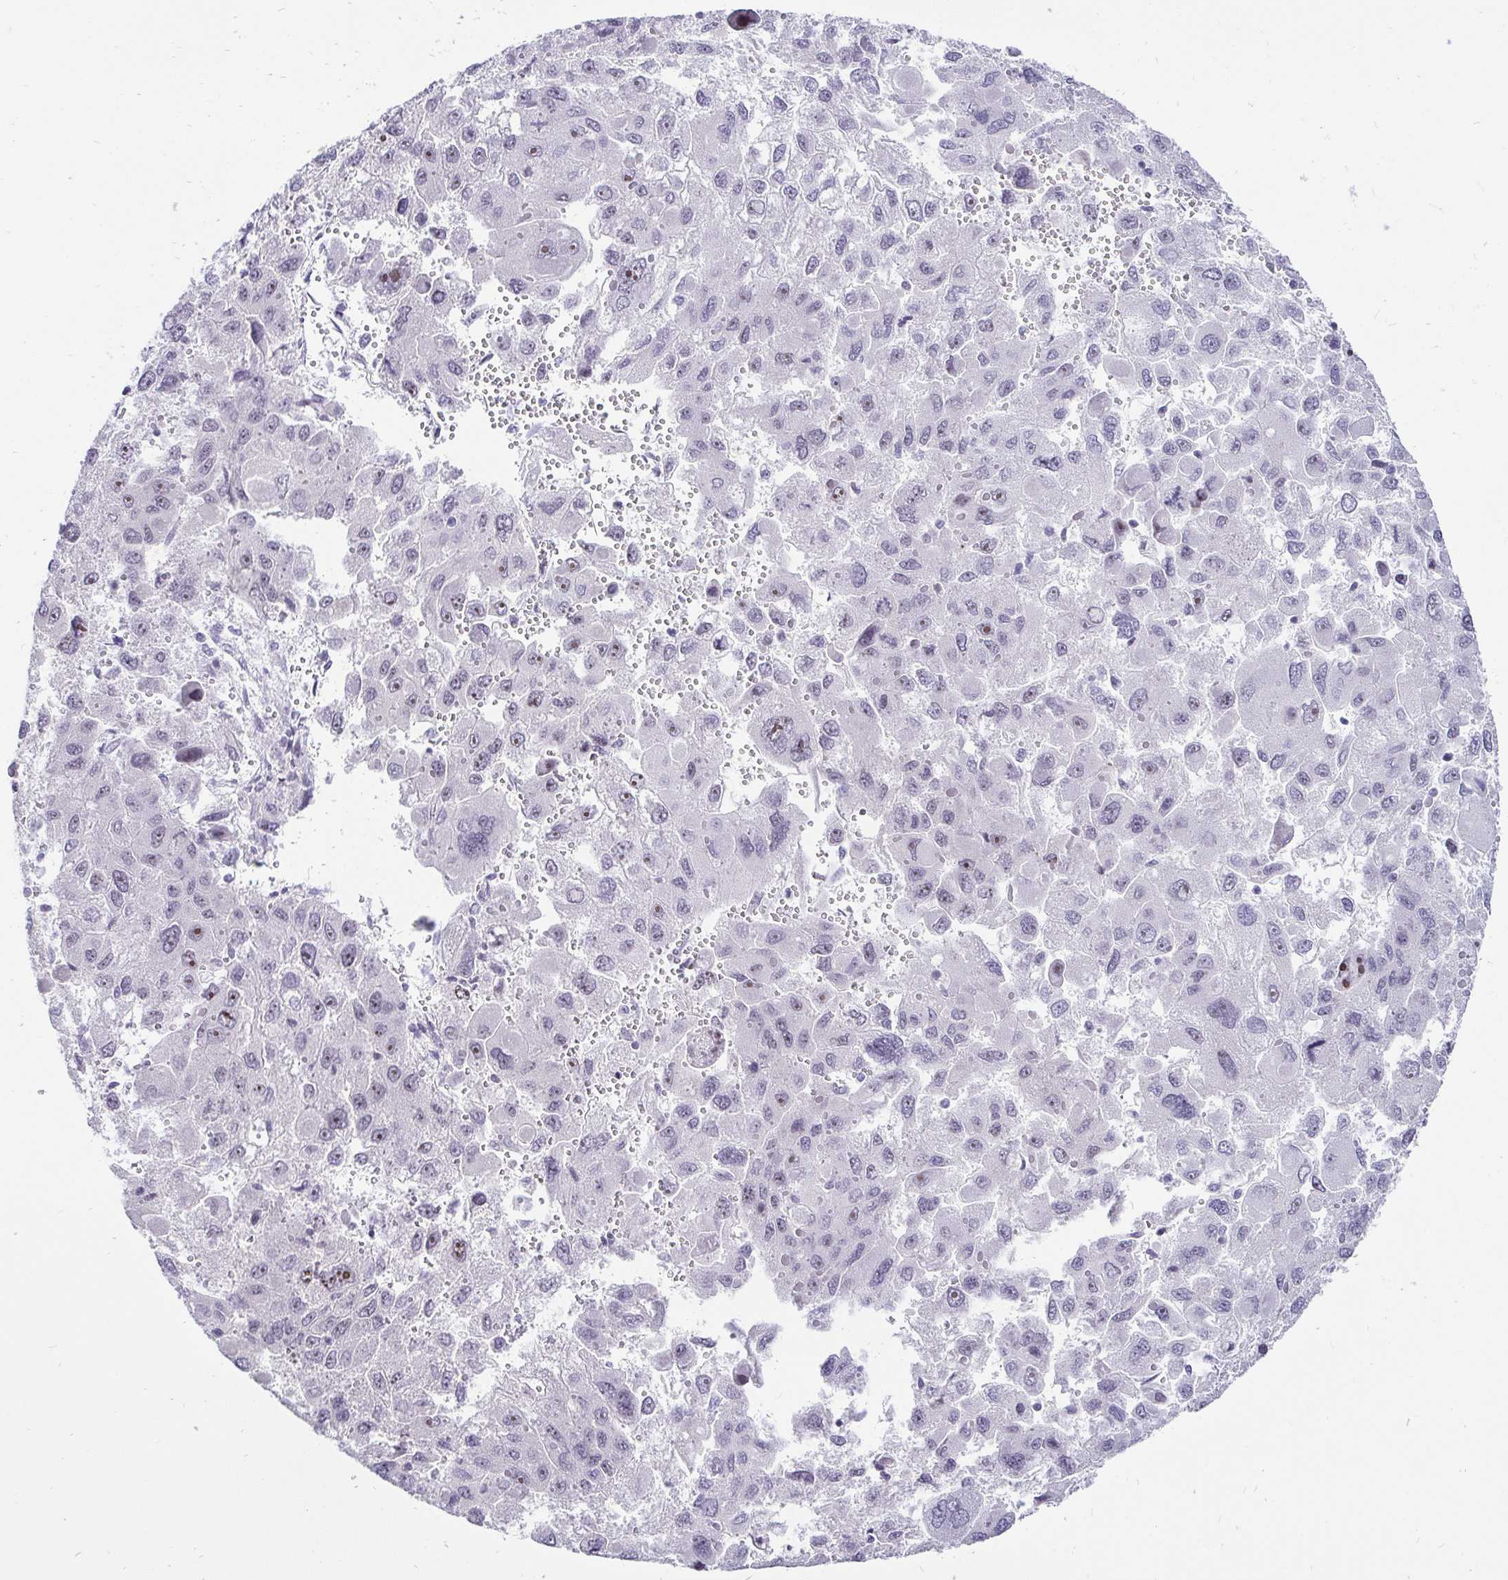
{"staining": {"intensity": "weak", "quantity": "<25%", "location": "nuclear"}, "tissue": "liver cancer", "cell_type": "Tumor cells", "image_type": "cancer", "snomed": [{"axis": "morphology", "description": "Carcinoma, Hepatocellular, NOS"}, {"axis": "topography", "description": "Liver"}], "caption": "An immunohistochemistry (IHC) micrograph of hepatocellular carcinoma (liver) is shown. There is no staining in tumor cells of hepatocellular carcinoma (liver).", "gene": "ZNF860", "patient": {"sex": "female", "age": 41}}